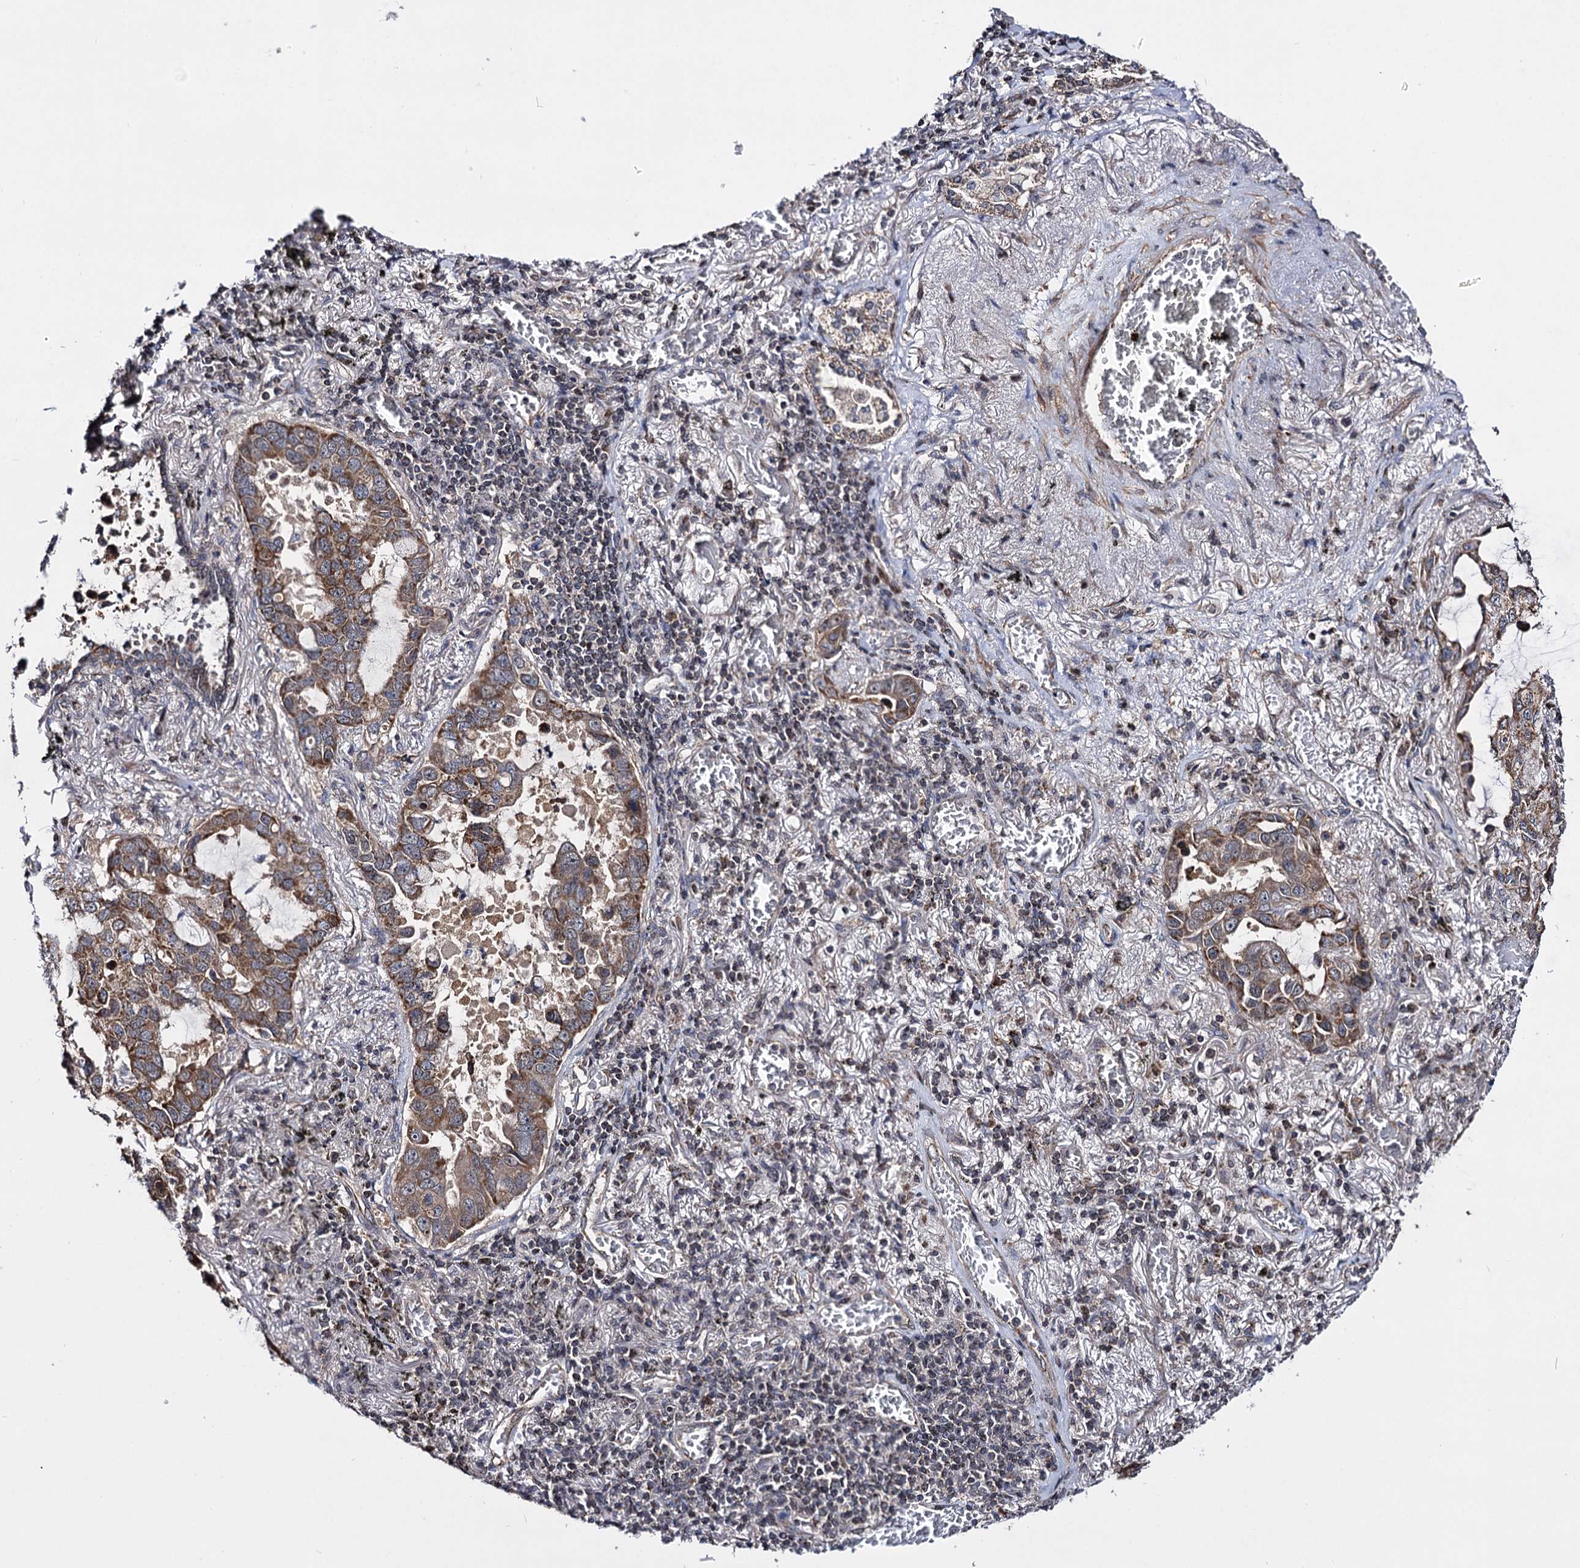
{"staining": {"intensity": "moderate", "quantity": "25%-75%", "location": "cytoplasmic/membranous"}, "tissue": "lung cancer", "cell_type": "Tumor cells", "image_type": "cancer", "snomed": [{"axis": "morphology", "description": "Adenocarcinoma, NOS"}, {"axis": "topography", "description": "Lung"}], "caption": "Protein expression analysis of human lung adenocarcinoma reveals moderate cytoplasmic/membranous staining in approximately 25%-75% of tumor cells.", "gene": "CEP76", "patient": {"sex": "male", "age": 64}}